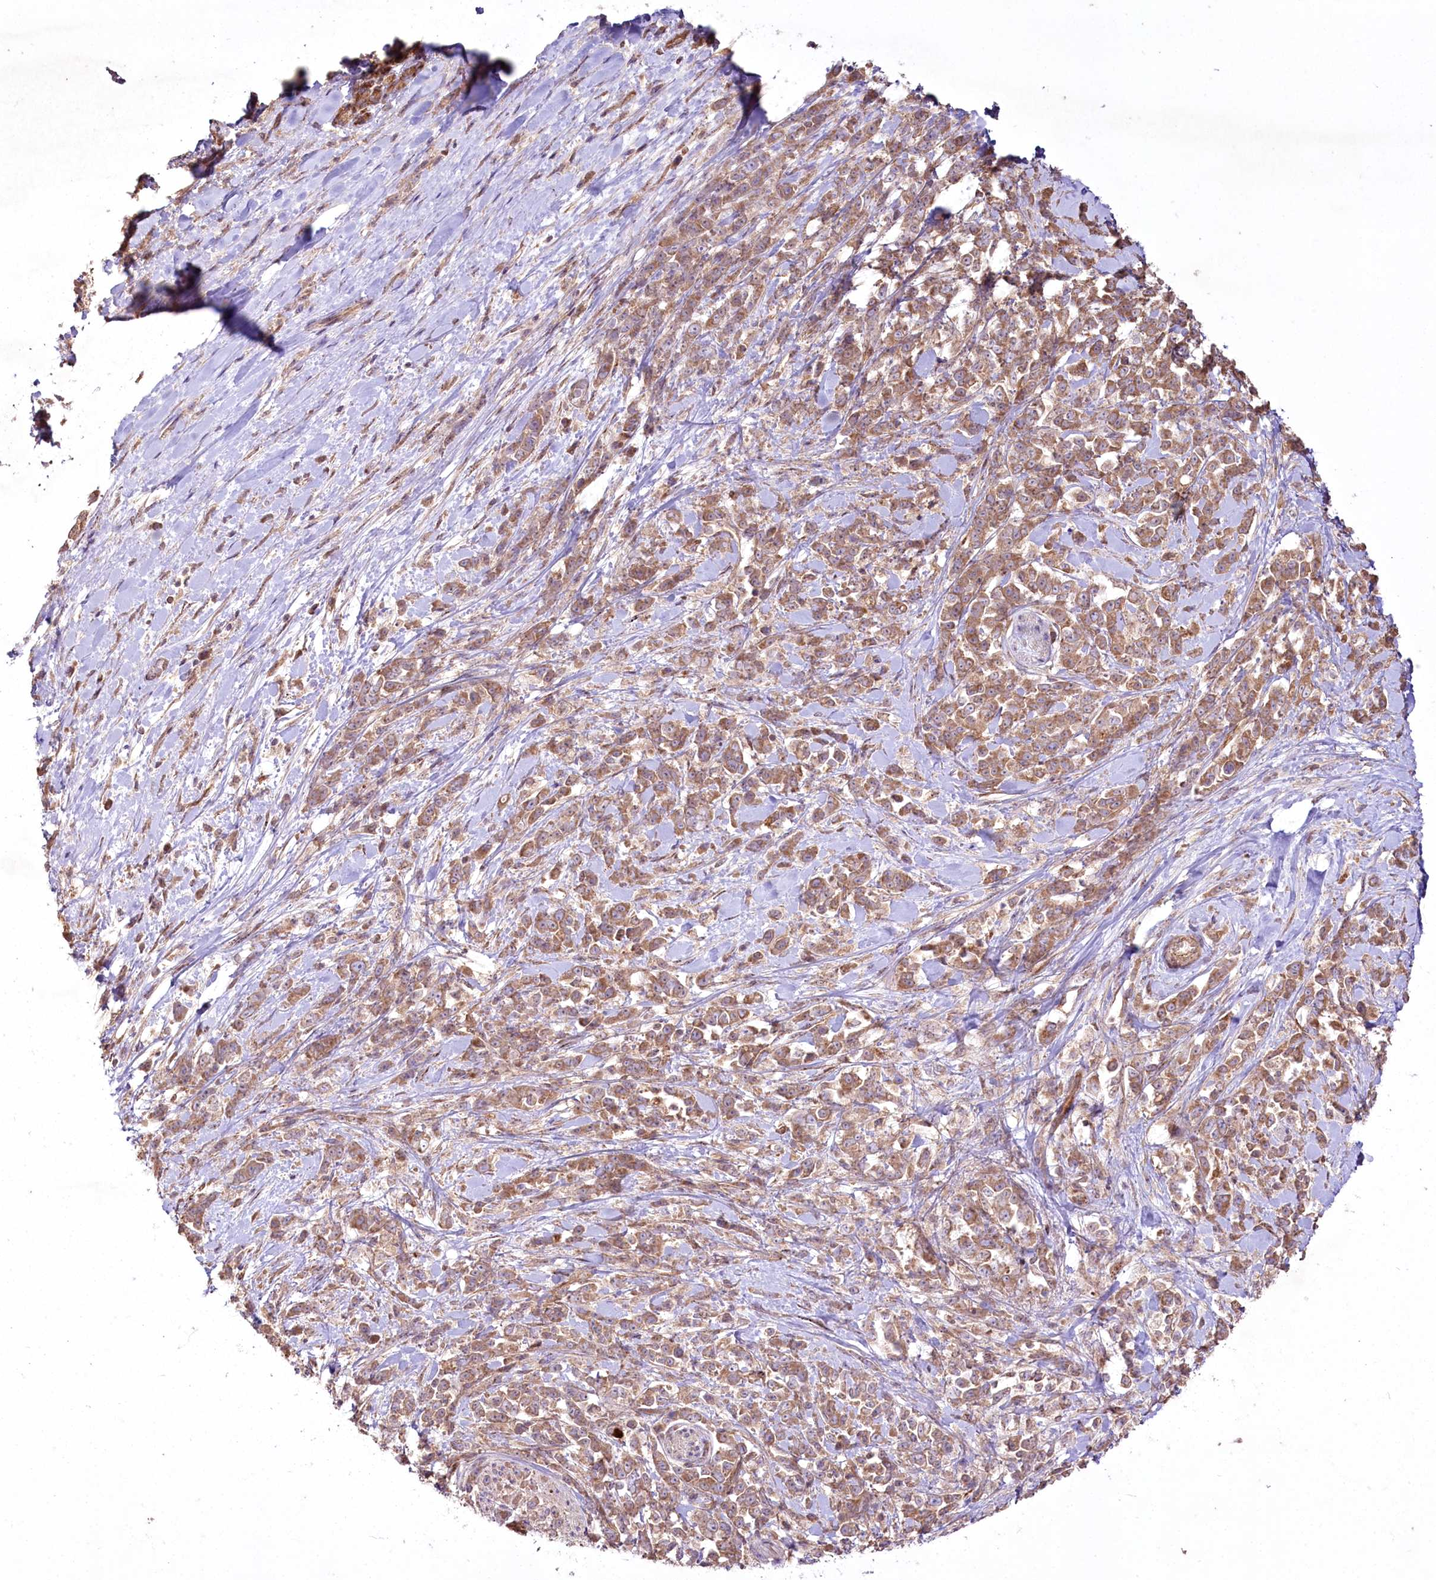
{"staining": {"intensity": "moderate", "quantity": ">75%", "location": "cytoplasmic/membranous"}, "tissue": "pancreatic cancer", "cell_type": "Tumor cells", "image_type": "cancer", "snomed": [{"axis": "morphology", "description": "Normal tissue, NOS"}, {"axis": "morphology", "description": "Adenocarcinoma, NOS"}, {"axis": "topography", "description": "Pancreas"}], "caption": "A brown stain highlights moderate cytoplasmic/membranous expression of a protein in adenocarcinoma (pancreatic) tumor cells.", "gene": "SH3TC1", "patient": {"sex": "female", "age": 64}}